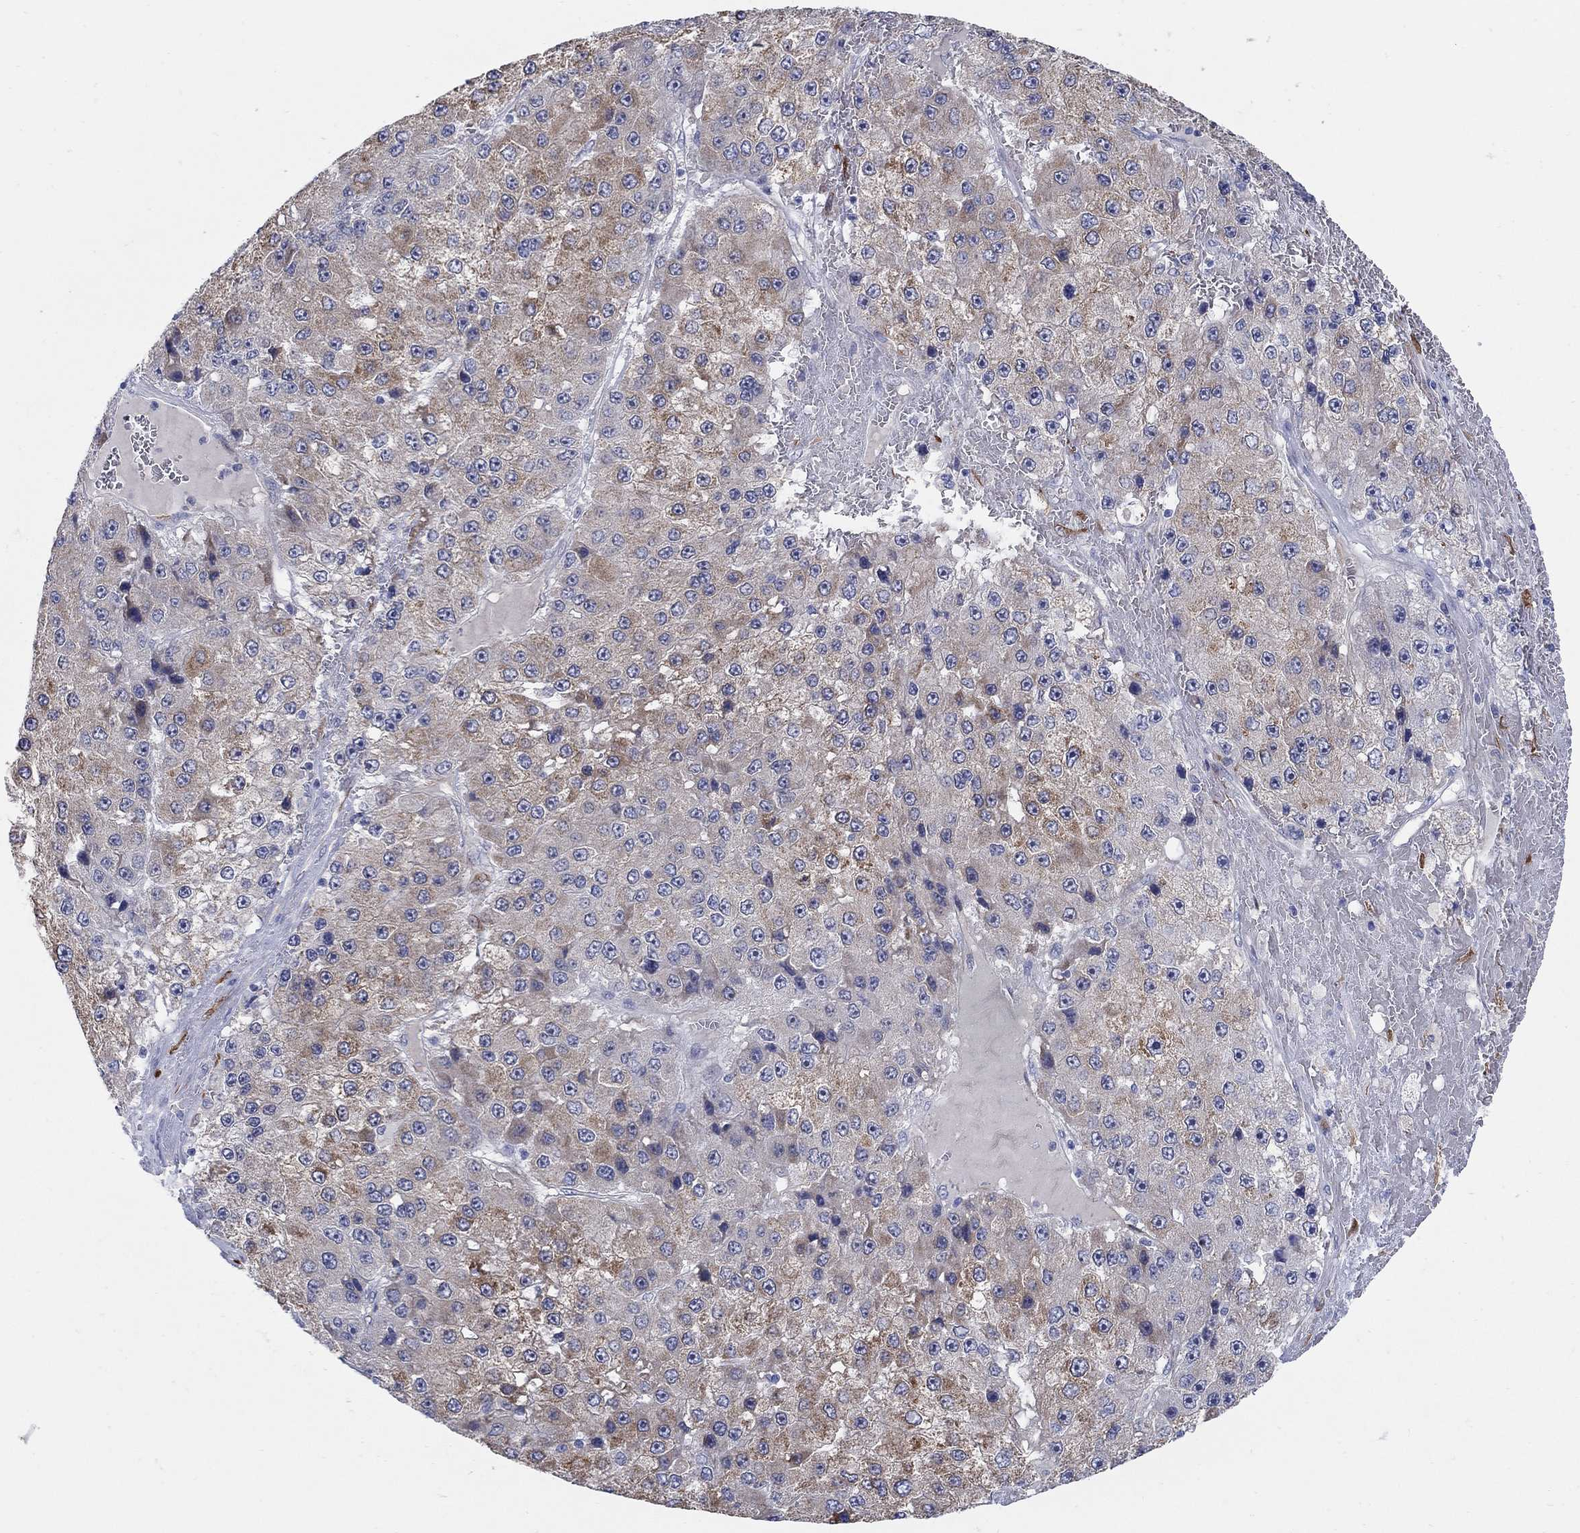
{"staining": {"intensity": "moderate", "quantity": "<25%", "location": "cytoplasmic/membranous"}, "tissue": "liver cancer", "cell_type": "Tumor cells", "image_type": "cancer", "snomed": [{"axis": "morphology", "description": "Carcinoma, Hepatocellular, NOS"}, {"axis": "topography", "description": "Liver"}], "caption": "The micrograph displays a brown stain indicating the presence of a protein in the cytoplasmic/membranous of tumor cells in hepatocellular carcinoma (liver).", "gene": "REEP2", "patient": {"sex": "female", "age": 73}}